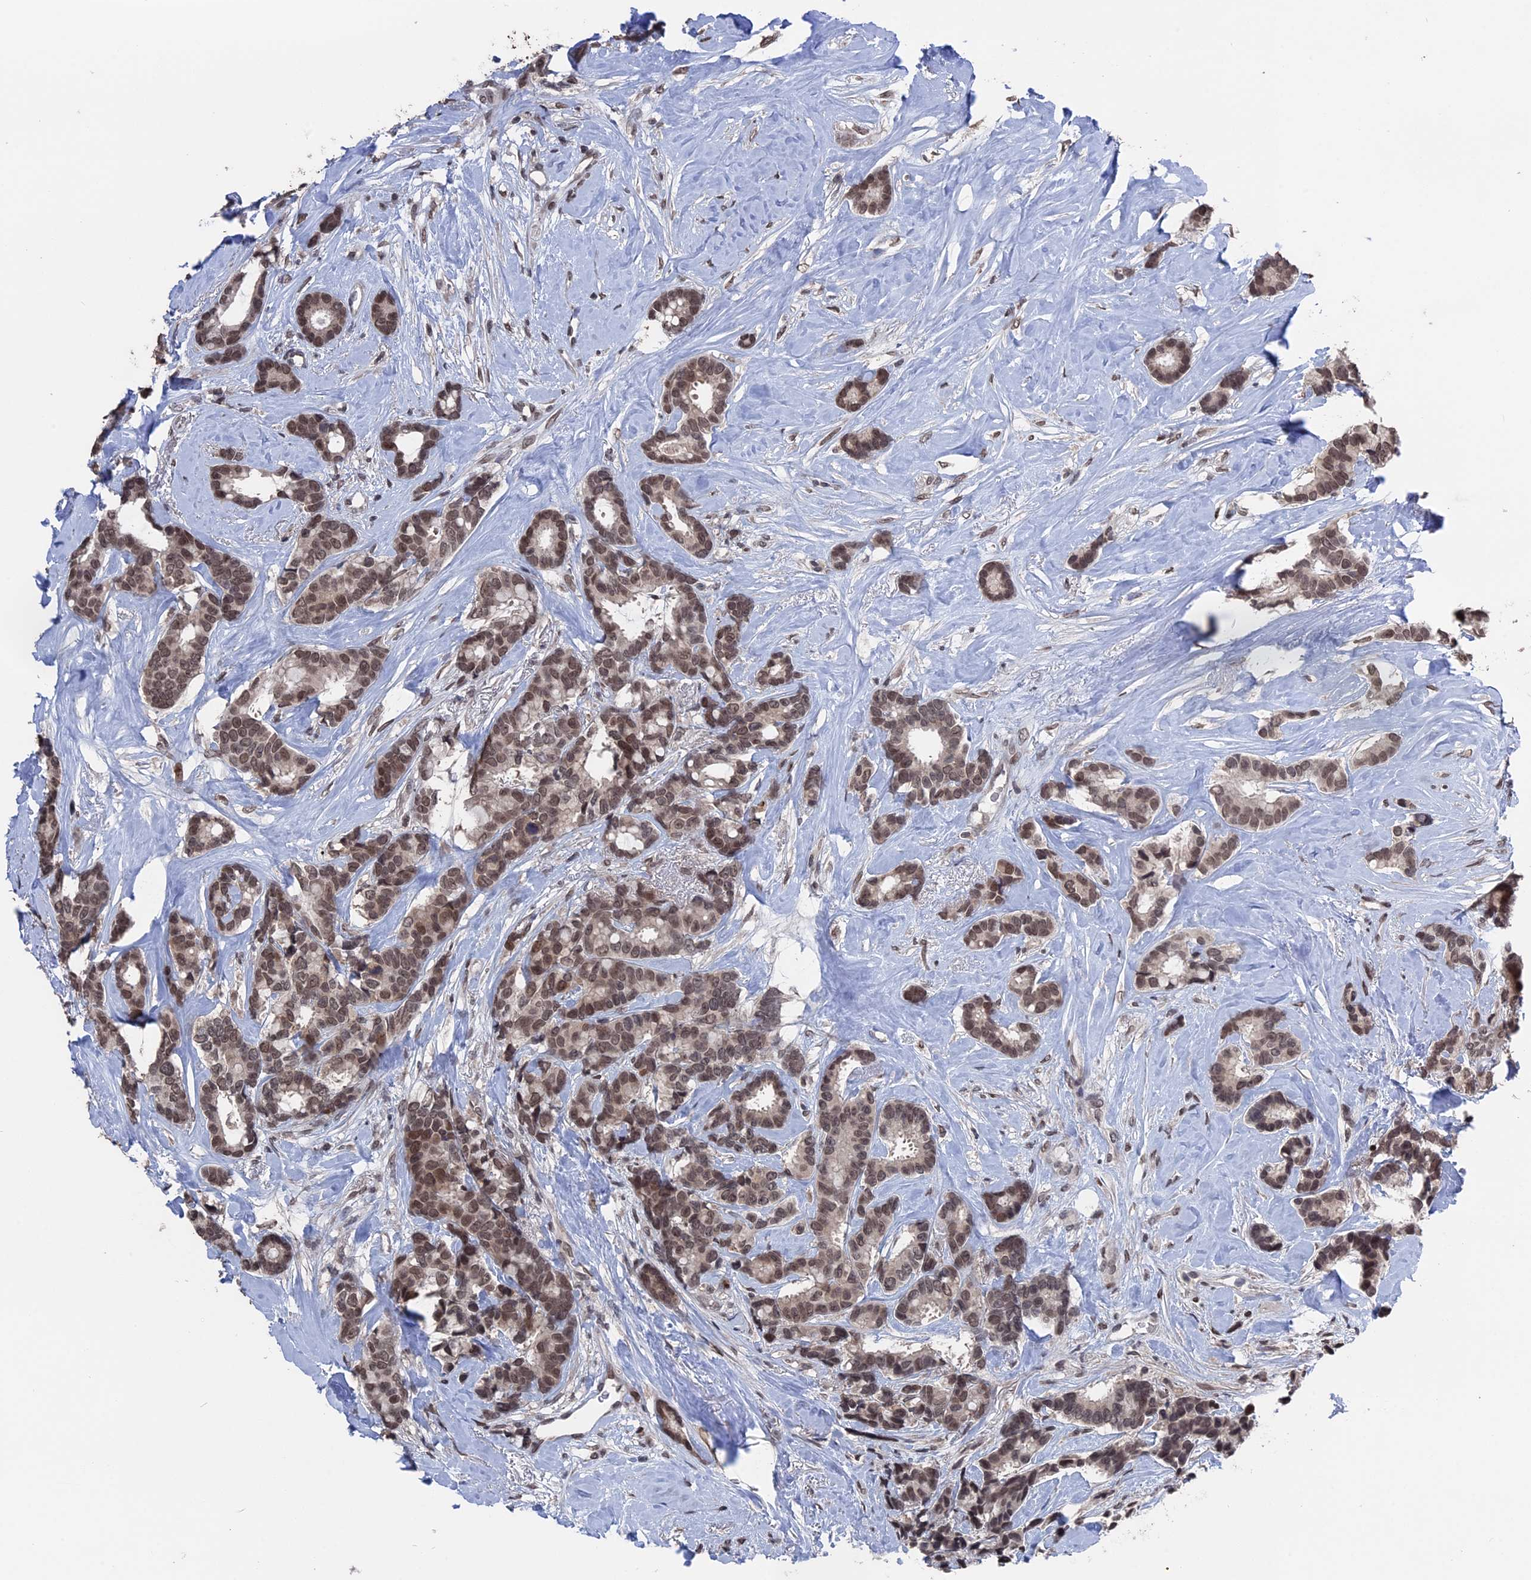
{"staining": {"intensity": "moderate", "quantity": ">75%", "location": "nuclear"}, "tissue": "breast cancer", "cell_type": "Tumor cells", "image_type": "cancer", "snomed": [{"axis": "morphology", "description": "Duct carcinoma"}, {"axis": "topography", "description": "Breast"}], "caption": "An immunohistochemistry (IHC) micrograph of tumor tissue is shown. Protein staining in brown shows moderate nuclear positivity in breast cancer within tumor cells.", "gene": "NR2C2AP", "patient": {"sex": "female", "age": 87}}